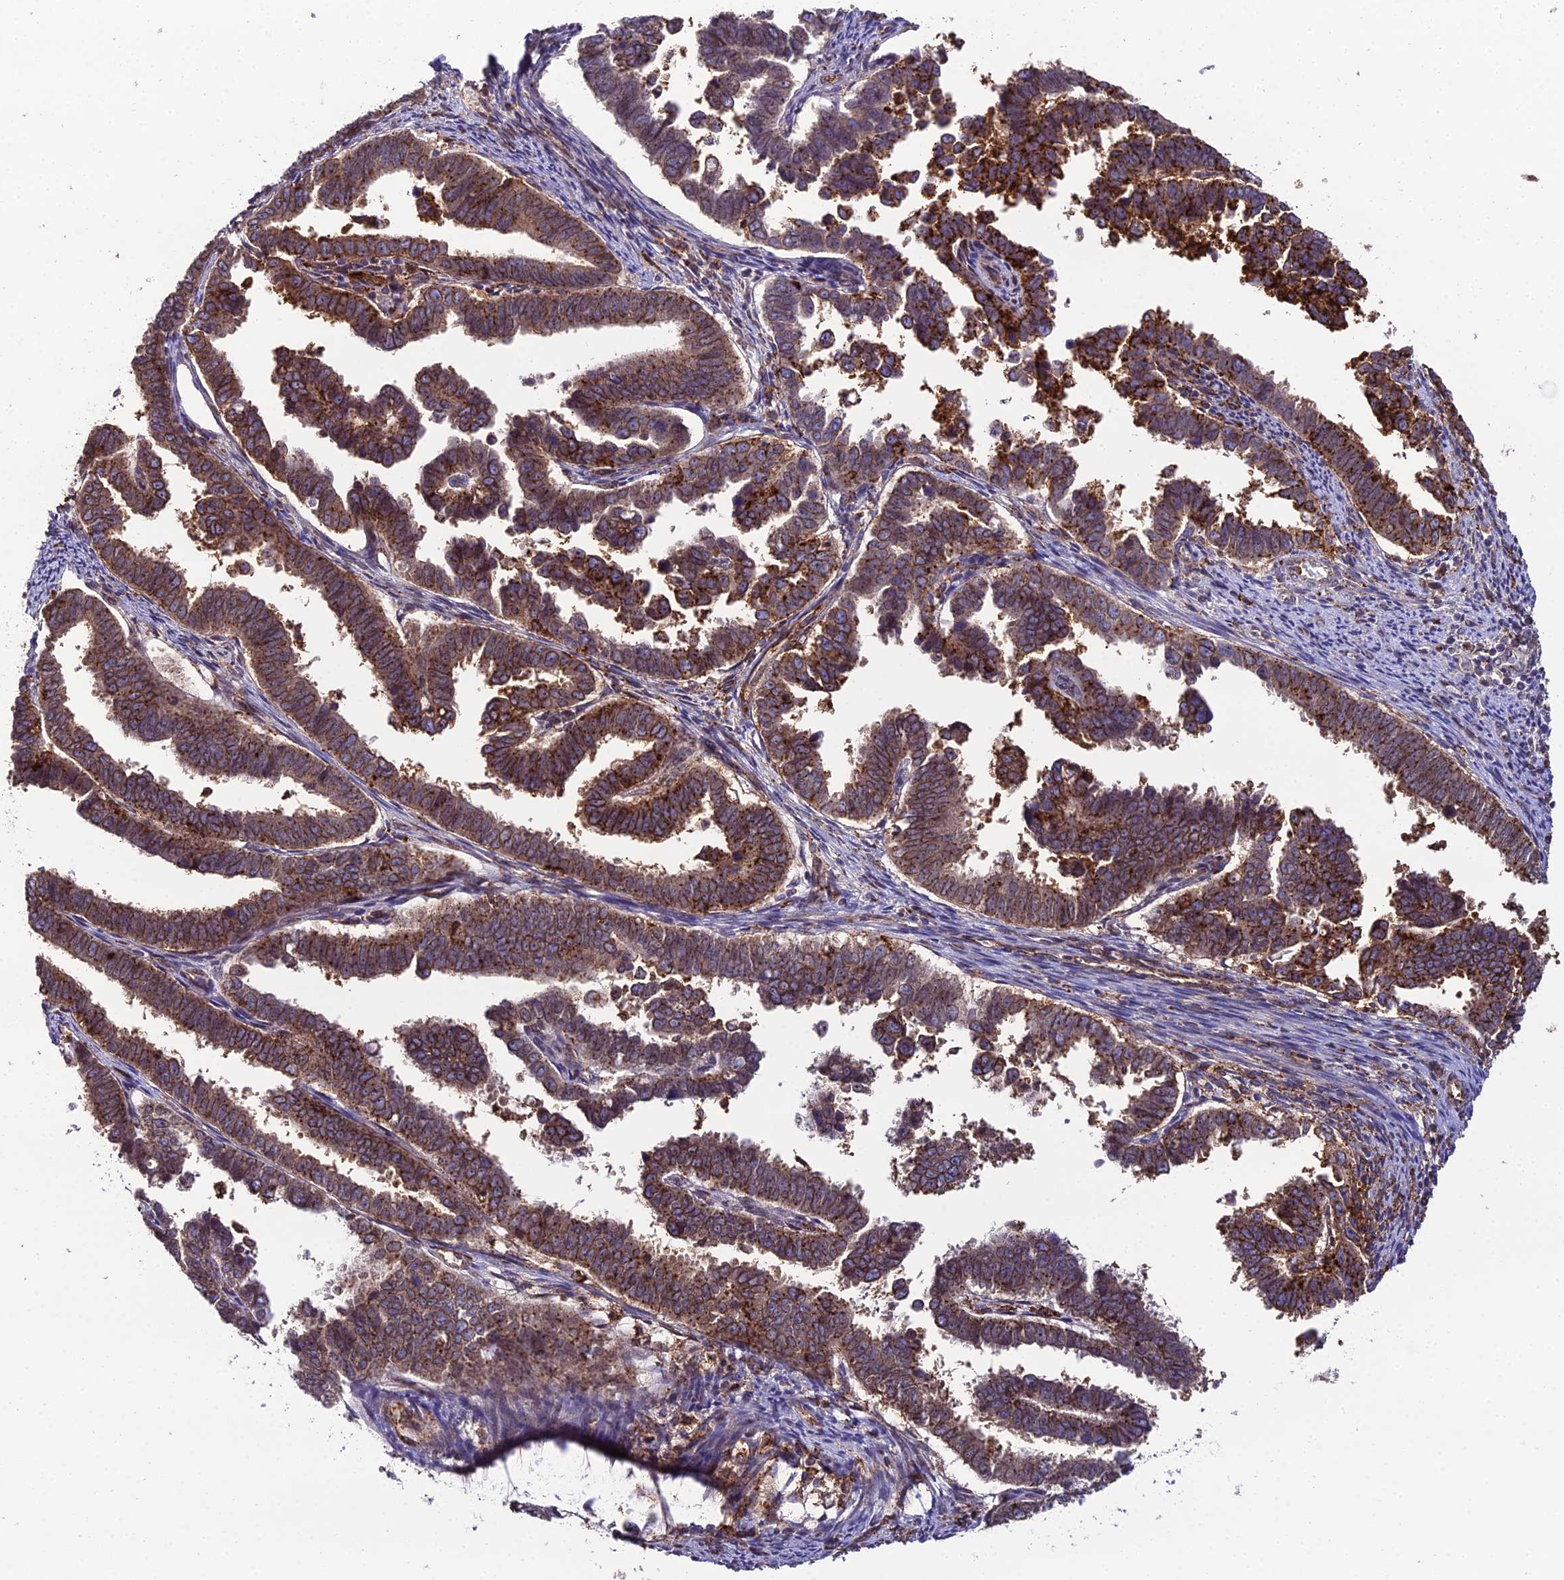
{"staining": {"intensity": "strong", "quantity": "25%-75%", "location": "cytoplasmic/membranous"}, "tissue": "endometrial cancer", "cell_type": "Tumor cells", "image_type": "cancer", "snomed": [{"axis": "morphology", "description": "Adenocarcinoma, NOS"}, {"axis": "topography", "description": "Endometrium"}], "caption": "Immunohistochemistry micrograph of human endometrial adenocarcinoma stained for a protein (brown), which exhibits high levels of strong cytoplasmic/membranous expression in approximately 25%-75% of tumor cells.", "gene": "DDX19A", "patient": {"sex": "female", "age": 75}}